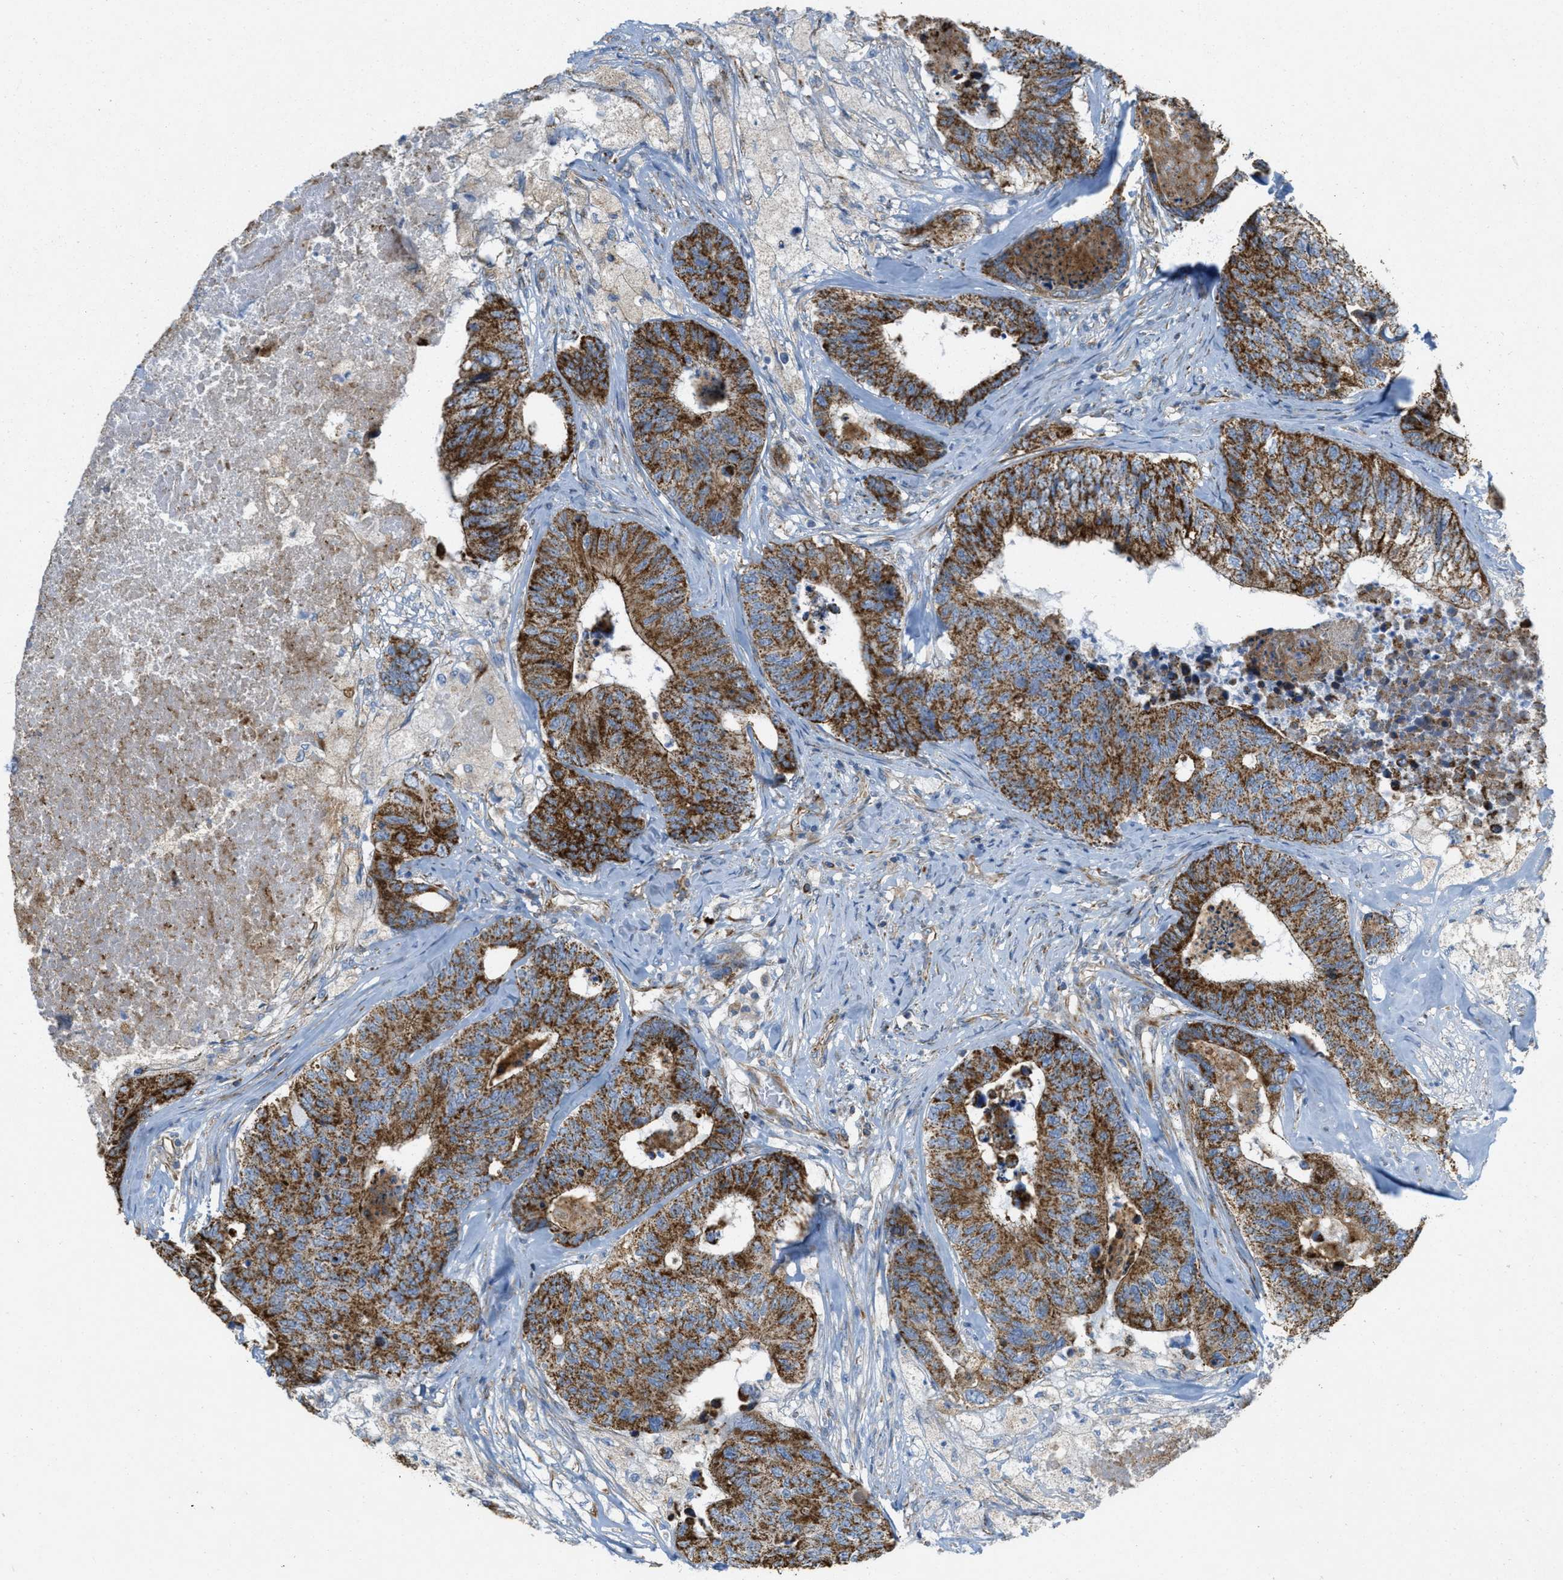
{"staining": {"intensity": "strong", "quantity": ">75%", "location": "cytoplasmic/membranous"}, "tissue": "colorectal cancer", "cell_type": "Tumor cells", "image_type": "cancer", "snomed": [{"axis": "morphology", "description": "Adenocarcinoma, NOS"}, {"axis": "topography", "description": "Colon"}], "caption": "Brown immunohistochemical staining in colorectal cancer exhibits strong cytoplasmic/membranous staining in about >75% of tumor cells.", "gene": "BTN3A1", "patient": {"sex": "female", "age": 67}}